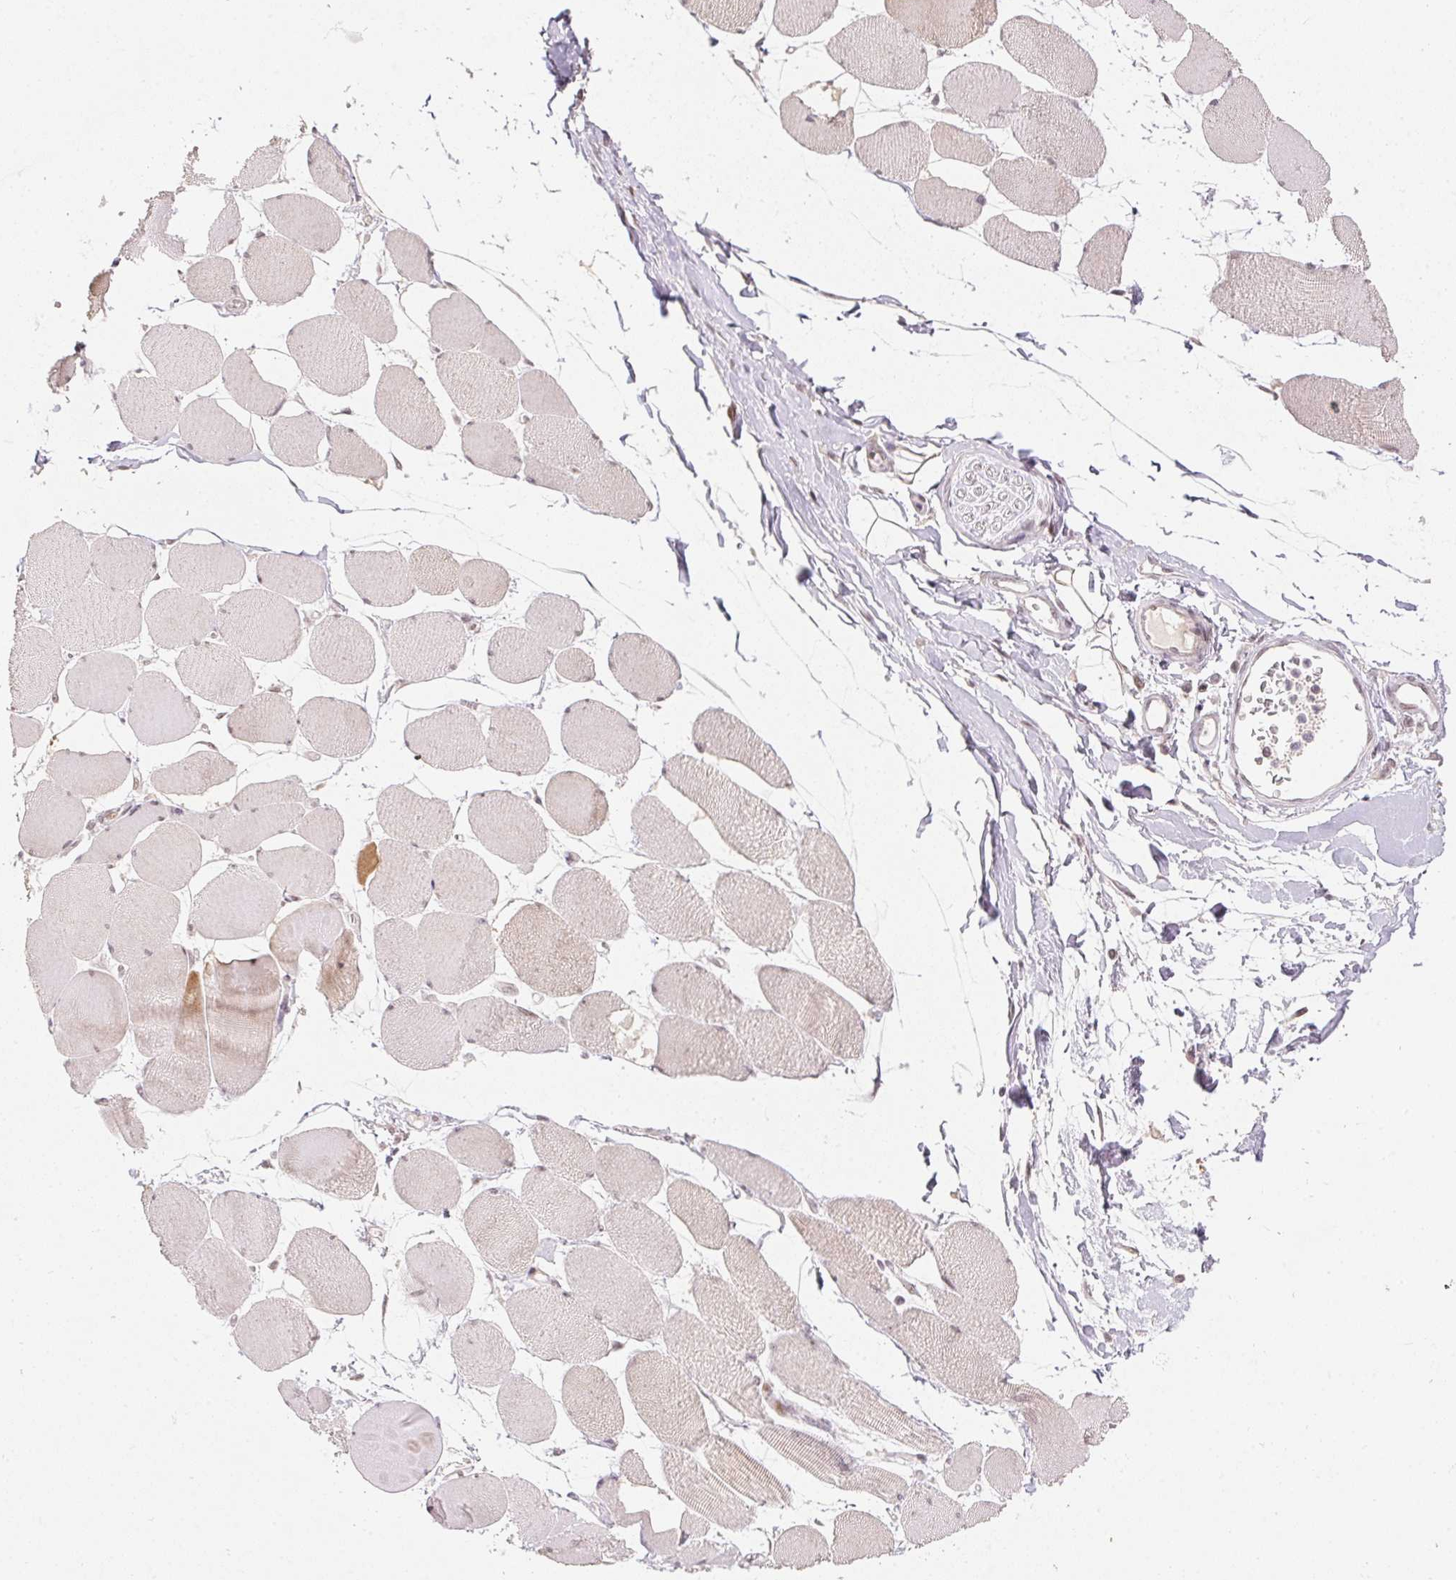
{"staining": {"intensity": "weak", "quantity": "25%-75%", "location": "cytoplasmic/membranous"}, "tissue": "skeletal muscle", "cell_type": "Myocytes", "image_type": "normal", "snomed": [{"axis": "morphology", "description": "Normal tissue, NOS"}, {"axis": "topography", "description": "Skeletal muscle"}], "caption": "Immunohistochemistry histopathology image of unremarkable skeletal muscle stained for a protein (brown), which reveals low levels of weak cytoplasmic/membranous positivity in about 25%-75% of myocytes.", "gene": "KDM4D", "patient": {"sex": "female", "age": 75}}